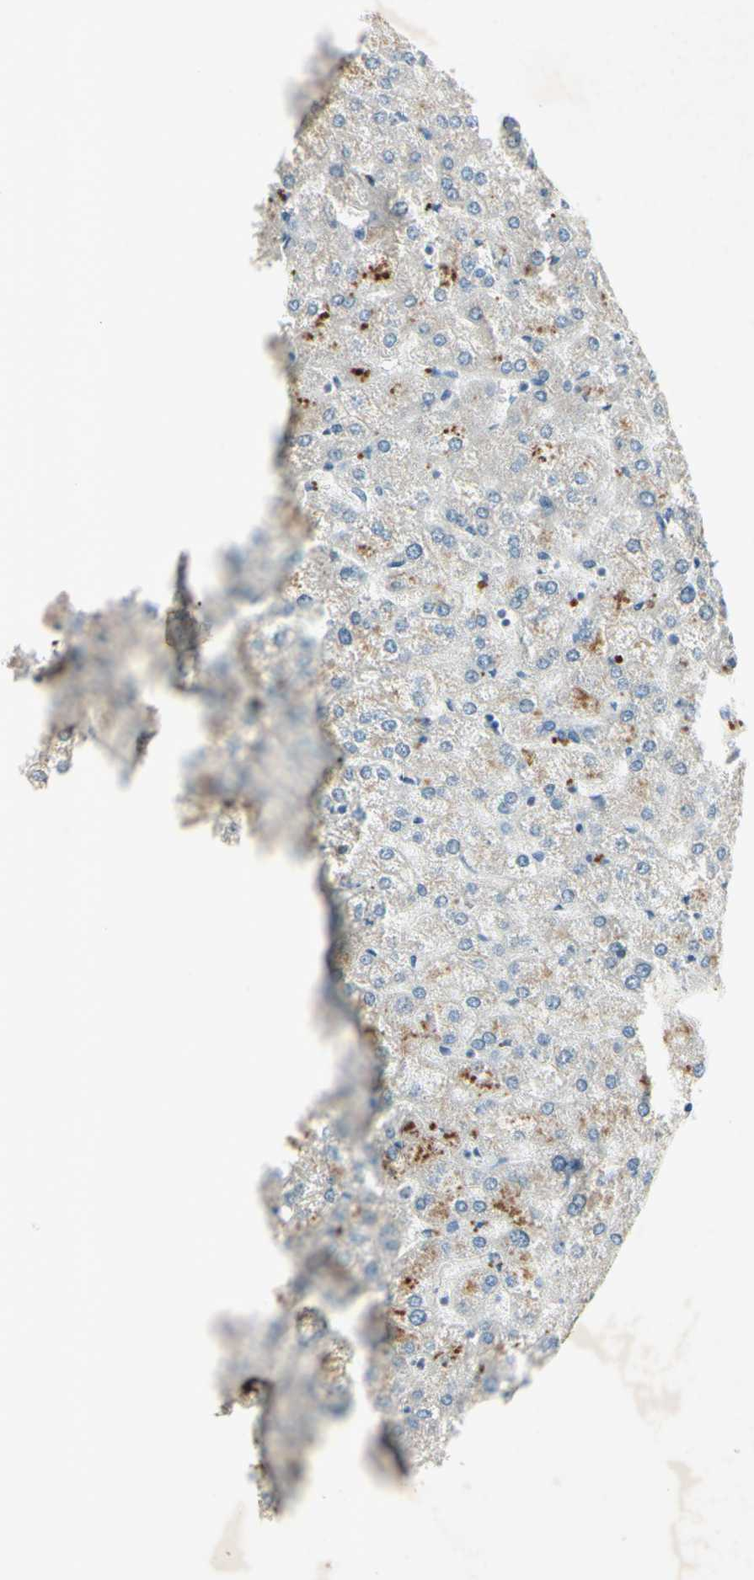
{"staining": {"intensity": "strong", "quantity": "<25%", "location": "cytoplasmic/membranous"}, "tissue": "liver", "cell_type": "Hepatocytes", "image_type": "normal", "snomed": [{"axis": "morphology", "description": "Normal tissue, NOS"}, {"axis": "topography", "description": "Liver"}], "caption": "Liver stained with a brown dye displays strong cytoplasmic/membranous positive positivity in about <25% of hepatocytes.", "gene": "AATK", "patient": {"sex": "female", "age": 32}}